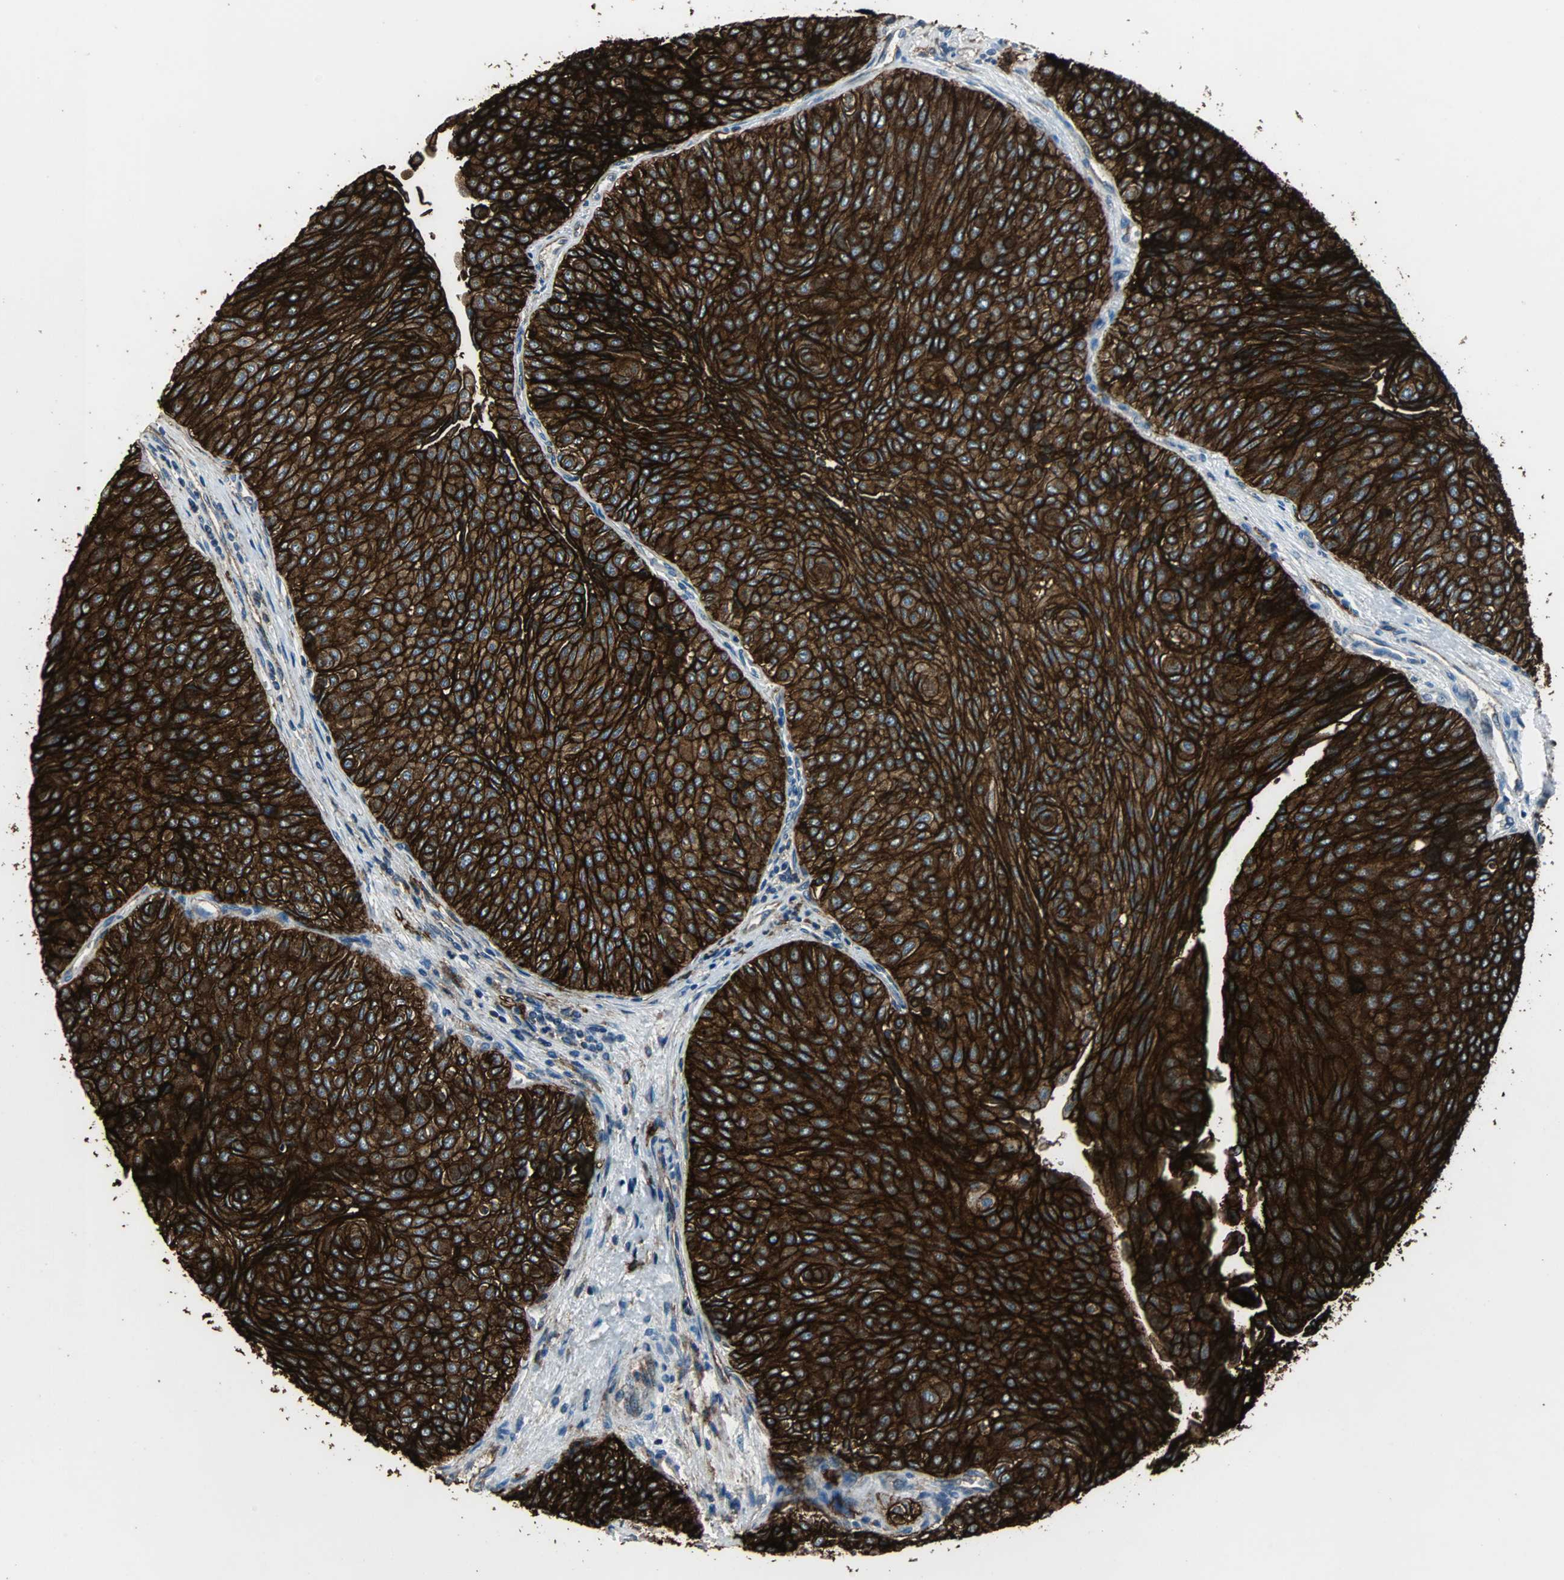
{"staining": {"intensity": "strong", "quantity": ">75%", "location": "cytoplasmic/membranous"}, "tissue": "urothelial cancer", "cell_type": "Tumor cells", "image_type": "cancer", "snomed": [{"axis": "morphology", "description": "Urothelial carcinoma, Low grade"}, {"axis": "topography", "description": "Urinary bladder"}], "caption": "Urothelial cancer tissue reveals strong cytoplasmic/membranous staining in about >75% of tumor cells, visualized by immunohistochemistry.", "gene": "F11R", "patient": {"sex": "male", "age": 78}}